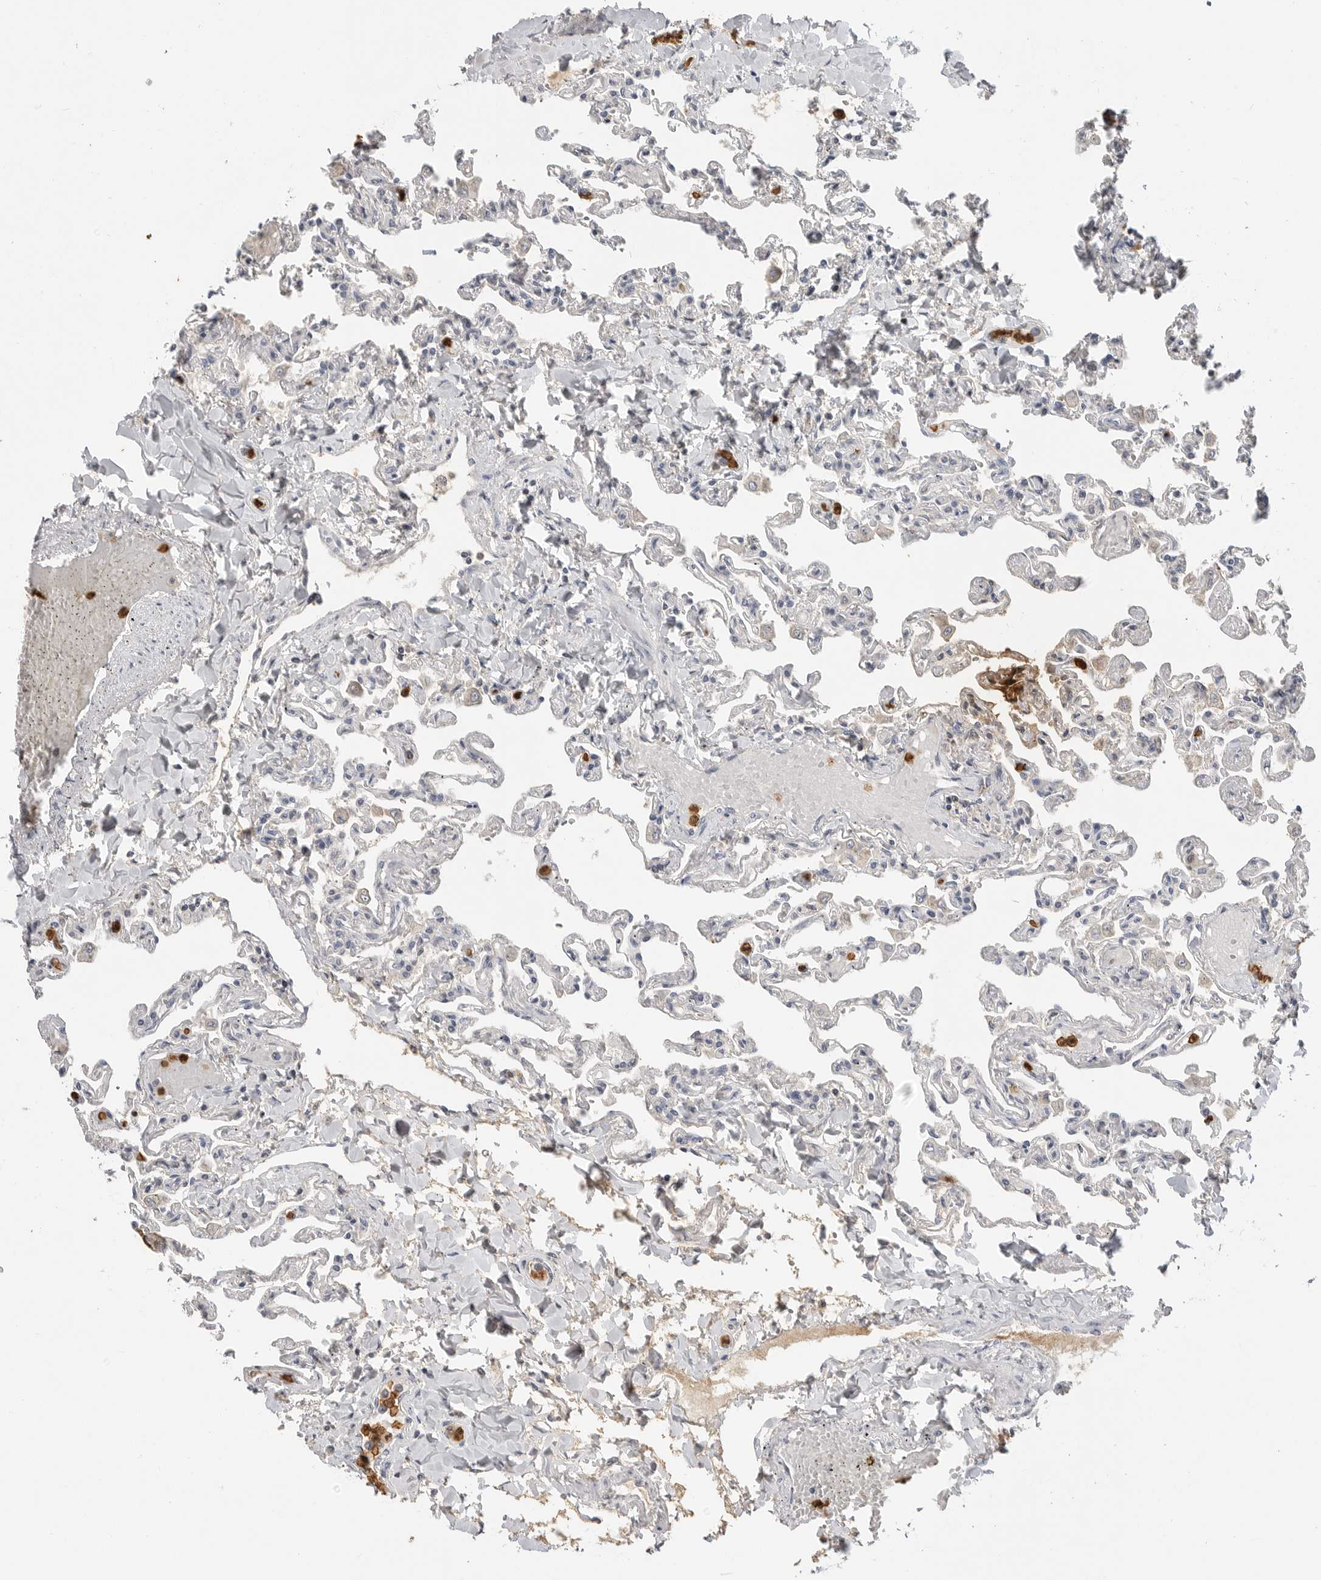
{"staining": {"intensity": "negative", "quantity": "none", "location": "none"}, "tissue": "lung", "cell_type": "Alveolar cells", "image_type": "normal", "snomed": [{"axis": "morphology", "description": "Normal tissue, NOS"}, {"axis": "topography", "description": "Lung"}], "caption": "Human lung stained for a protein using immunohistochemistry (IHC) shows no positivity in alveolar cells.", "gene": "LTBR", "patient": {"sex": "male", "age": 21}}